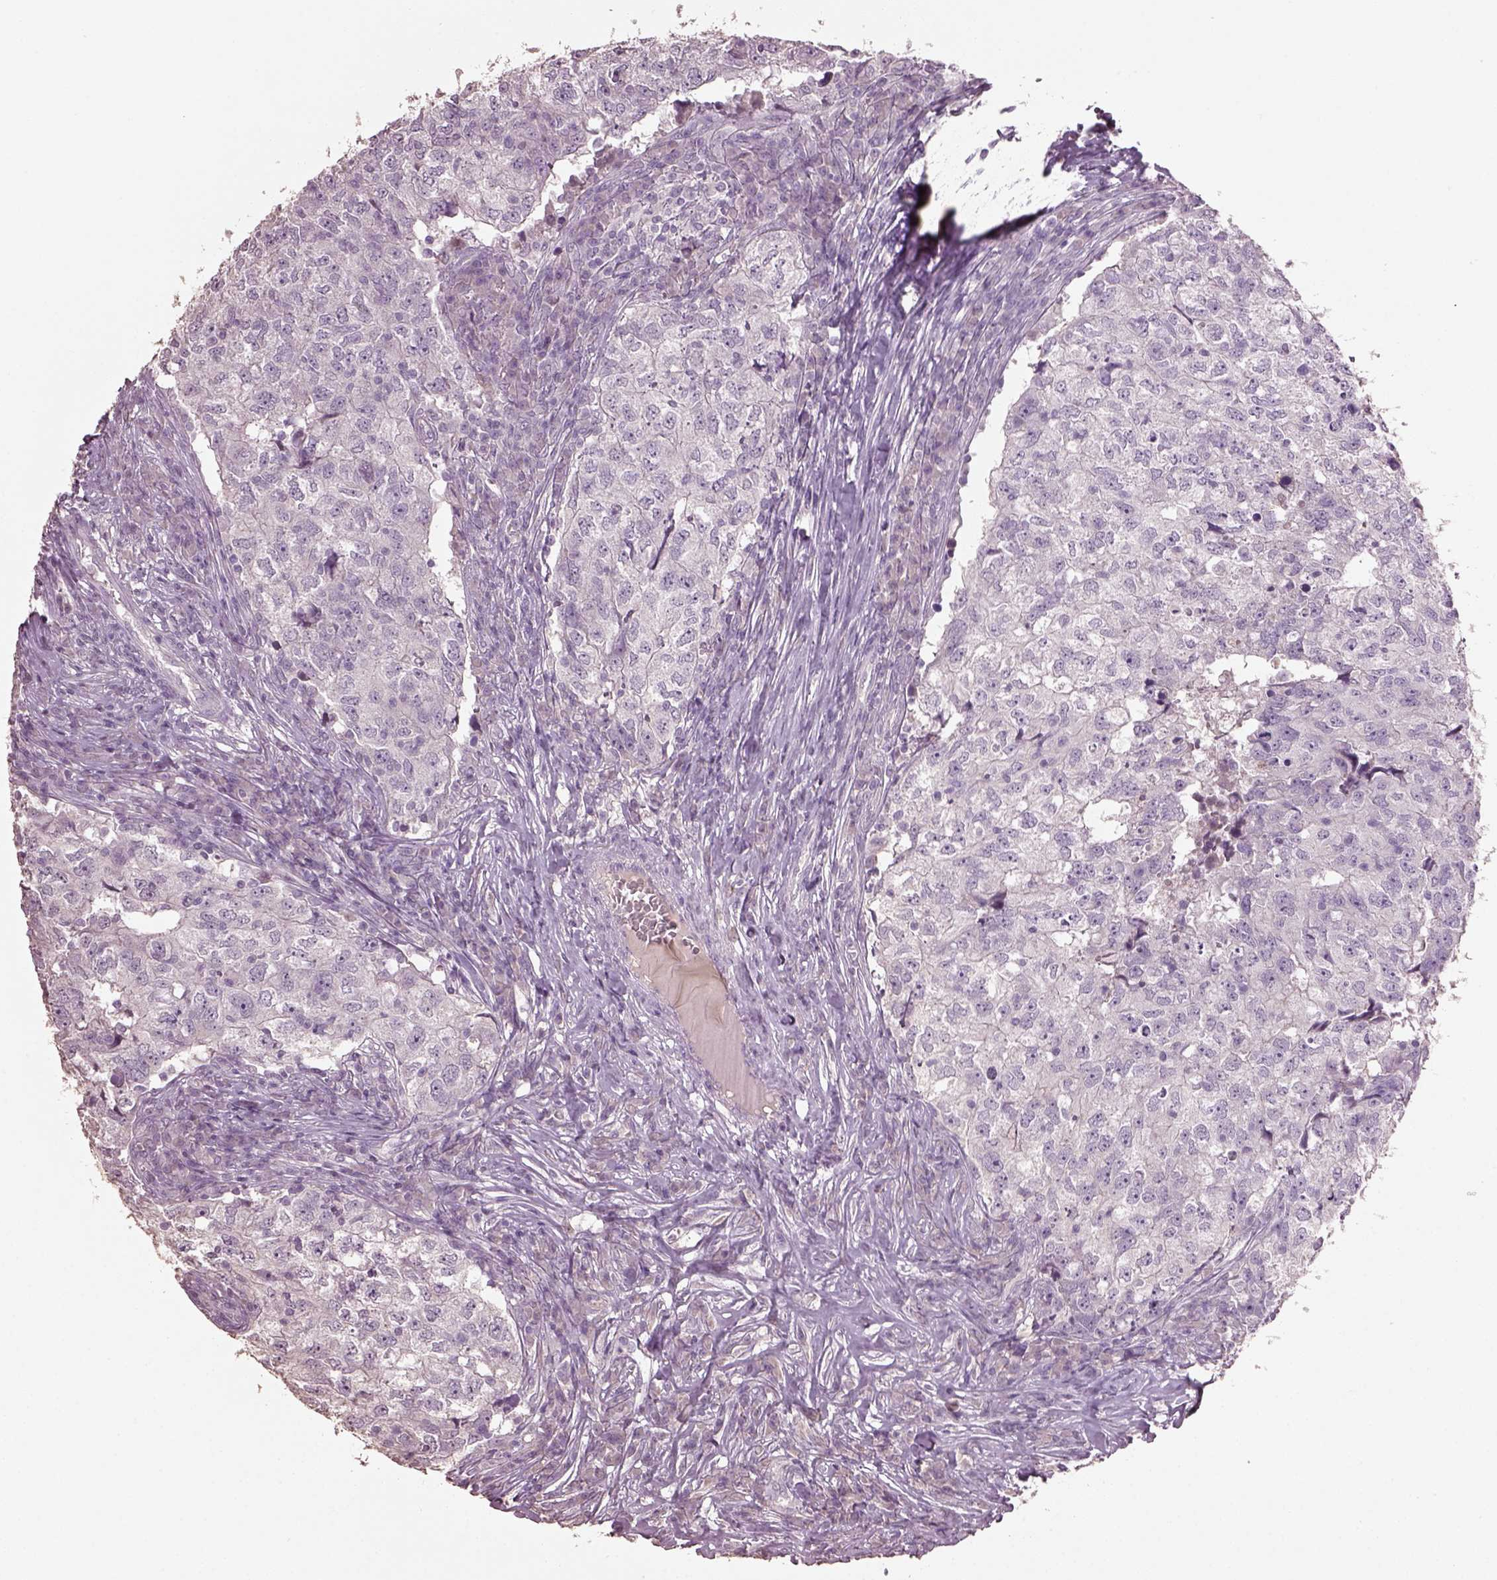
{"staining": {"intensity": "negative", "quantity": "none", "location": "none"}, "tissue": "breast cancer", "cell_type": "Tumor cells", "image_type": "cancer", "snomed": [{"axis": "morphology", "description": "Duct carcinoma"}, {"axis": "topography", "description": "Breast"}], "caption": "This is a histopathology image of IHC staining of invasive ductal carcinoma (breast), which shows no positivity in tumor cells. The staining was performed using DAB to visualize the protein expression in brown, while the nuclei were stained in blue with hematoxylin (Magnification: 20x).", "gene": "KCNIP3", "patient": {"sex": "female", "age": 30}}